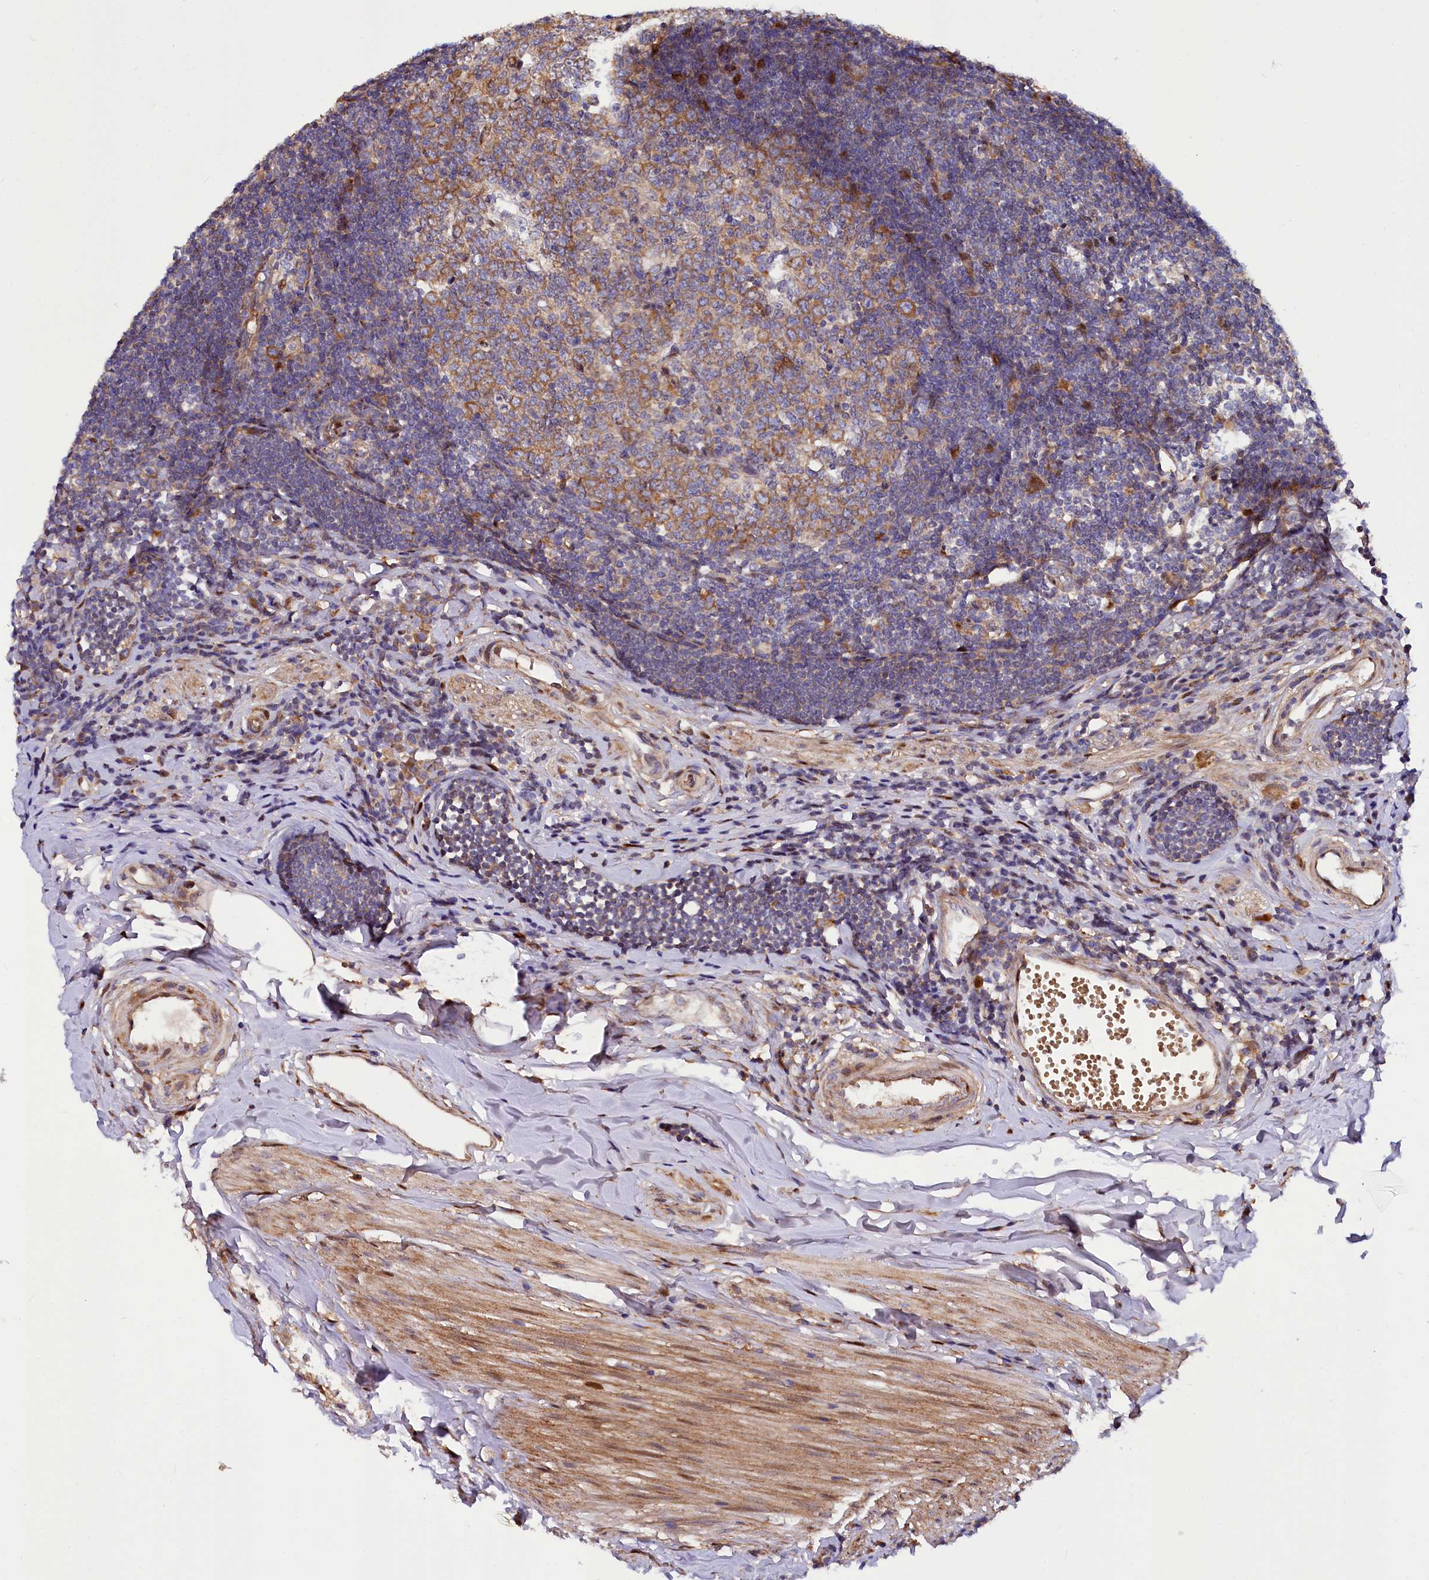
{"staining": {"intensity": "moderate", "quantity": ">75%", "location": "cytoplasmic/membranous"}, "tissue": "appendix", "cell_type": "Glandular cells", "image_type": "normal", "snomed": [{"axis": "morphology", "description": "Normal tissue, NOS"}, {"axis": "topography", "description": "Appendix"}], "caption": "Glandular cells exhibit medium levels of moderate cytoplasmic/membranous positivity in about >75% of cells in unremarkable human appendix.", "gene": "PDZRN3", "patient": {"sex": "female", "age": 54}}